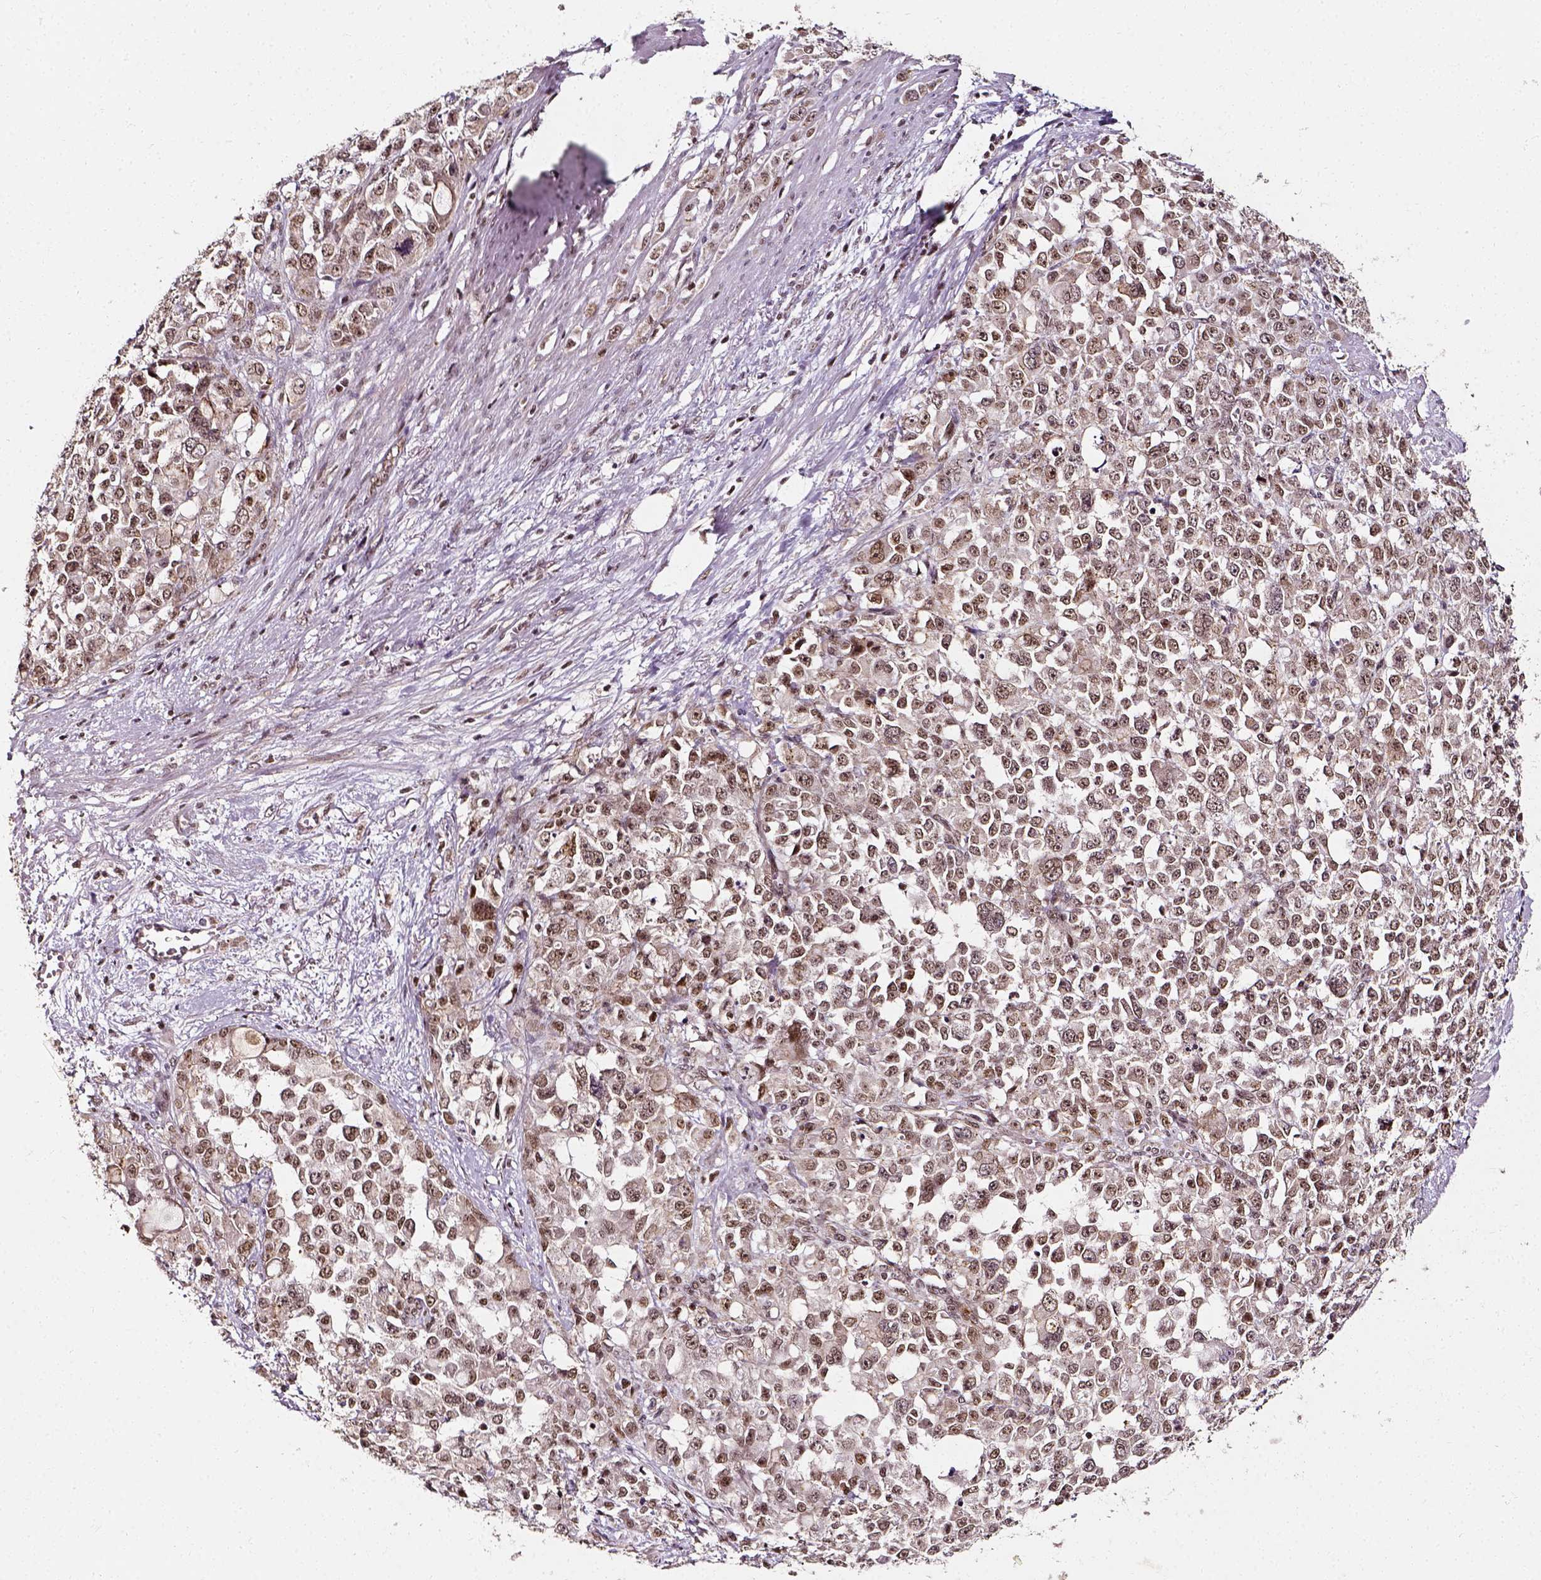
{"staining": {"intensity": "moderate", "quantity": ">75%", "location": "nuclear"}, "tissue": "stomach cancer", "cell_type": "Tumor cells", "image_type": "cancer", "snomed": [{"axis": "morphology", "description": "Adenocarcinoma, NOS"}, {"axis": "topography", "description": "Stomach"}], "caption": "Human stomach cancer (adenocarcinoma) stained for a protein (brown) demonstrates moderate nuclear positive positivity in approximately >75% of tumor cells.", "gene": "NACC1", "patient": {"sex": "female", "age": 76}}